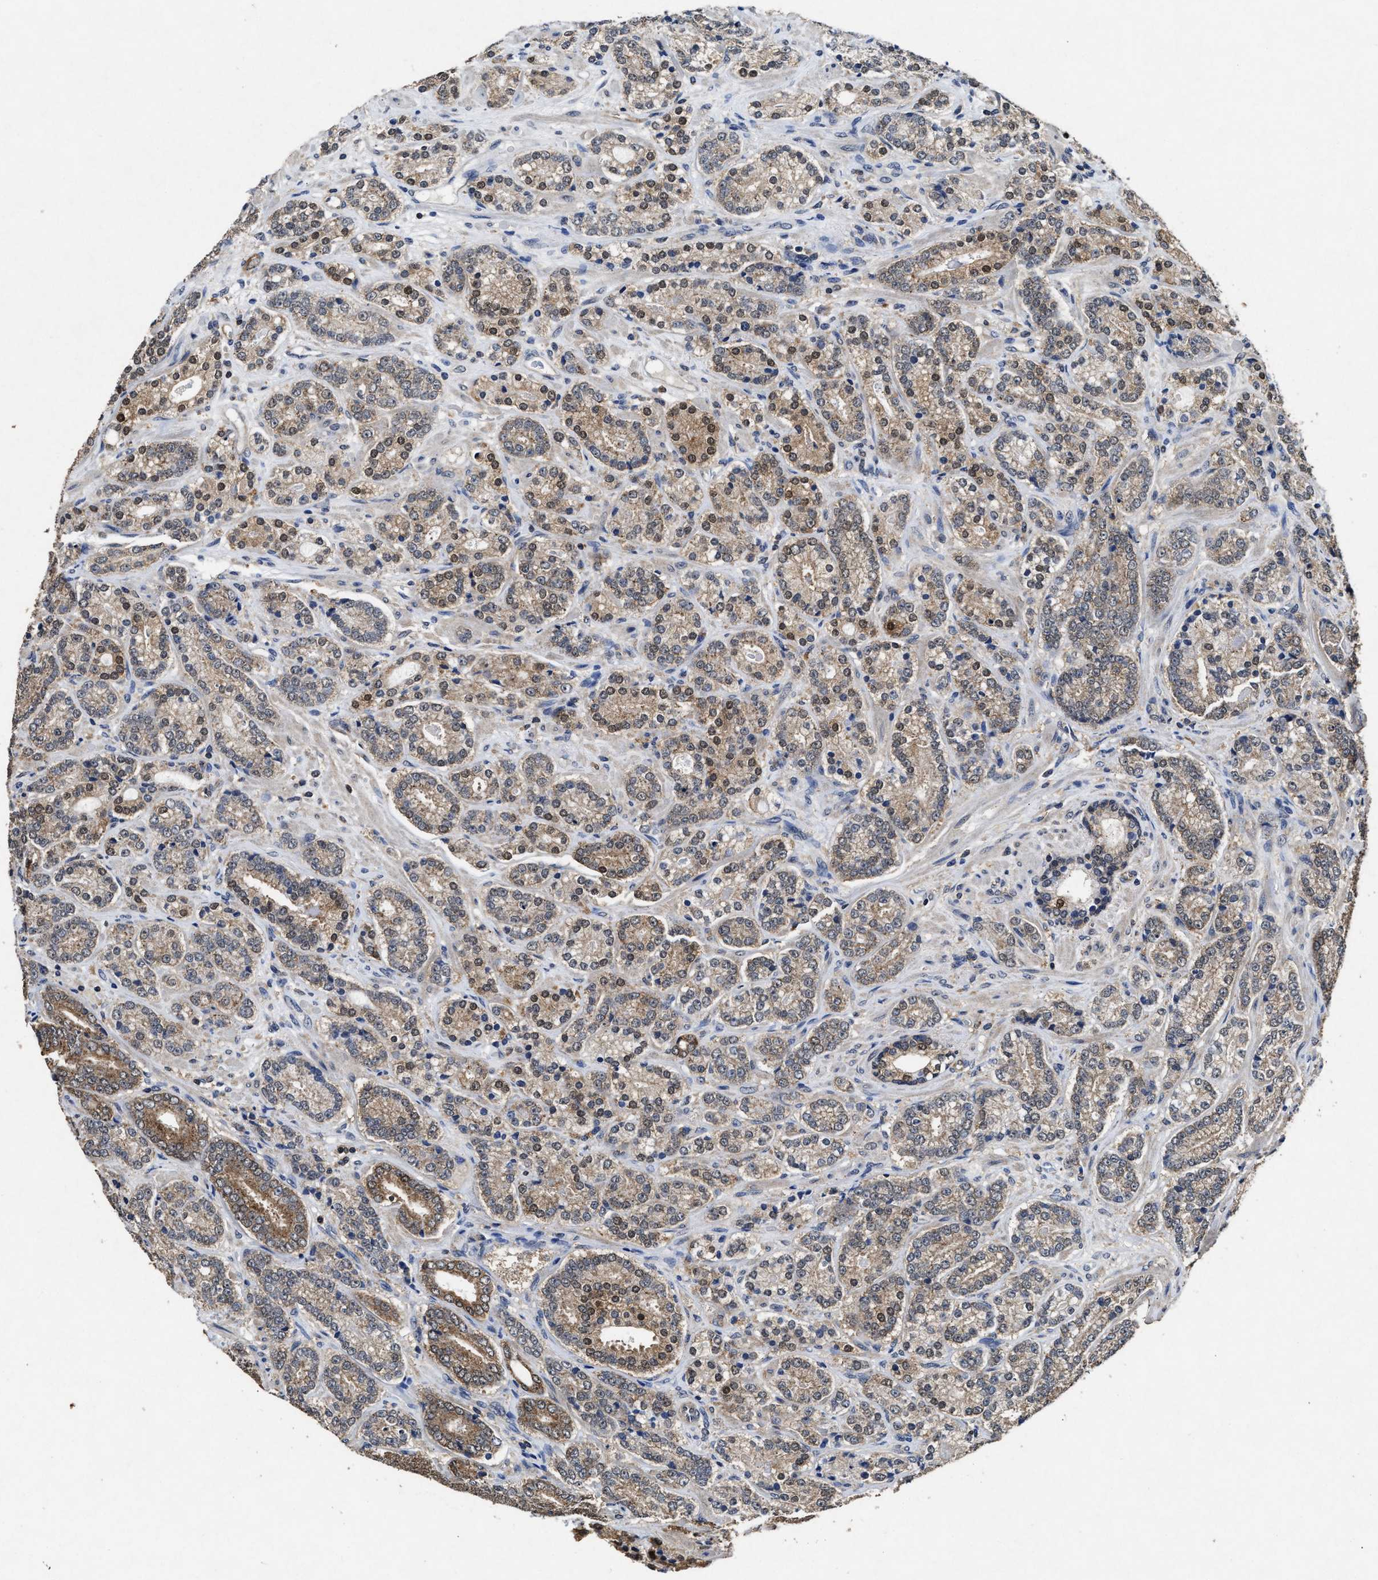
{"staining": {"intensity": "moderate", "quantity": ">75%", "location": "cytoplasmic/membranous,nuclear"}, "tissue": "prostate cancer", "cell_type": "Tumor cells", "image_type": "cancer", "snomed": [{"axis": "morphology", "description": "Adenocarcinoma, High grade"}, {"axis": "topography", "description": "Prostate"}], "caption": "Prostate cancer (high-grade adenocarcinoma) was stained to show a protein in brown. There is medium levels of moderate cytoplasmic/membranous and nuclear positivity in approximately >75% of tumor cells. (brown staining indicates protein expression, while blue staining denotes nuclei).", "gene": "ACAT2", "patient": {"sex": "male", "age": 61}}